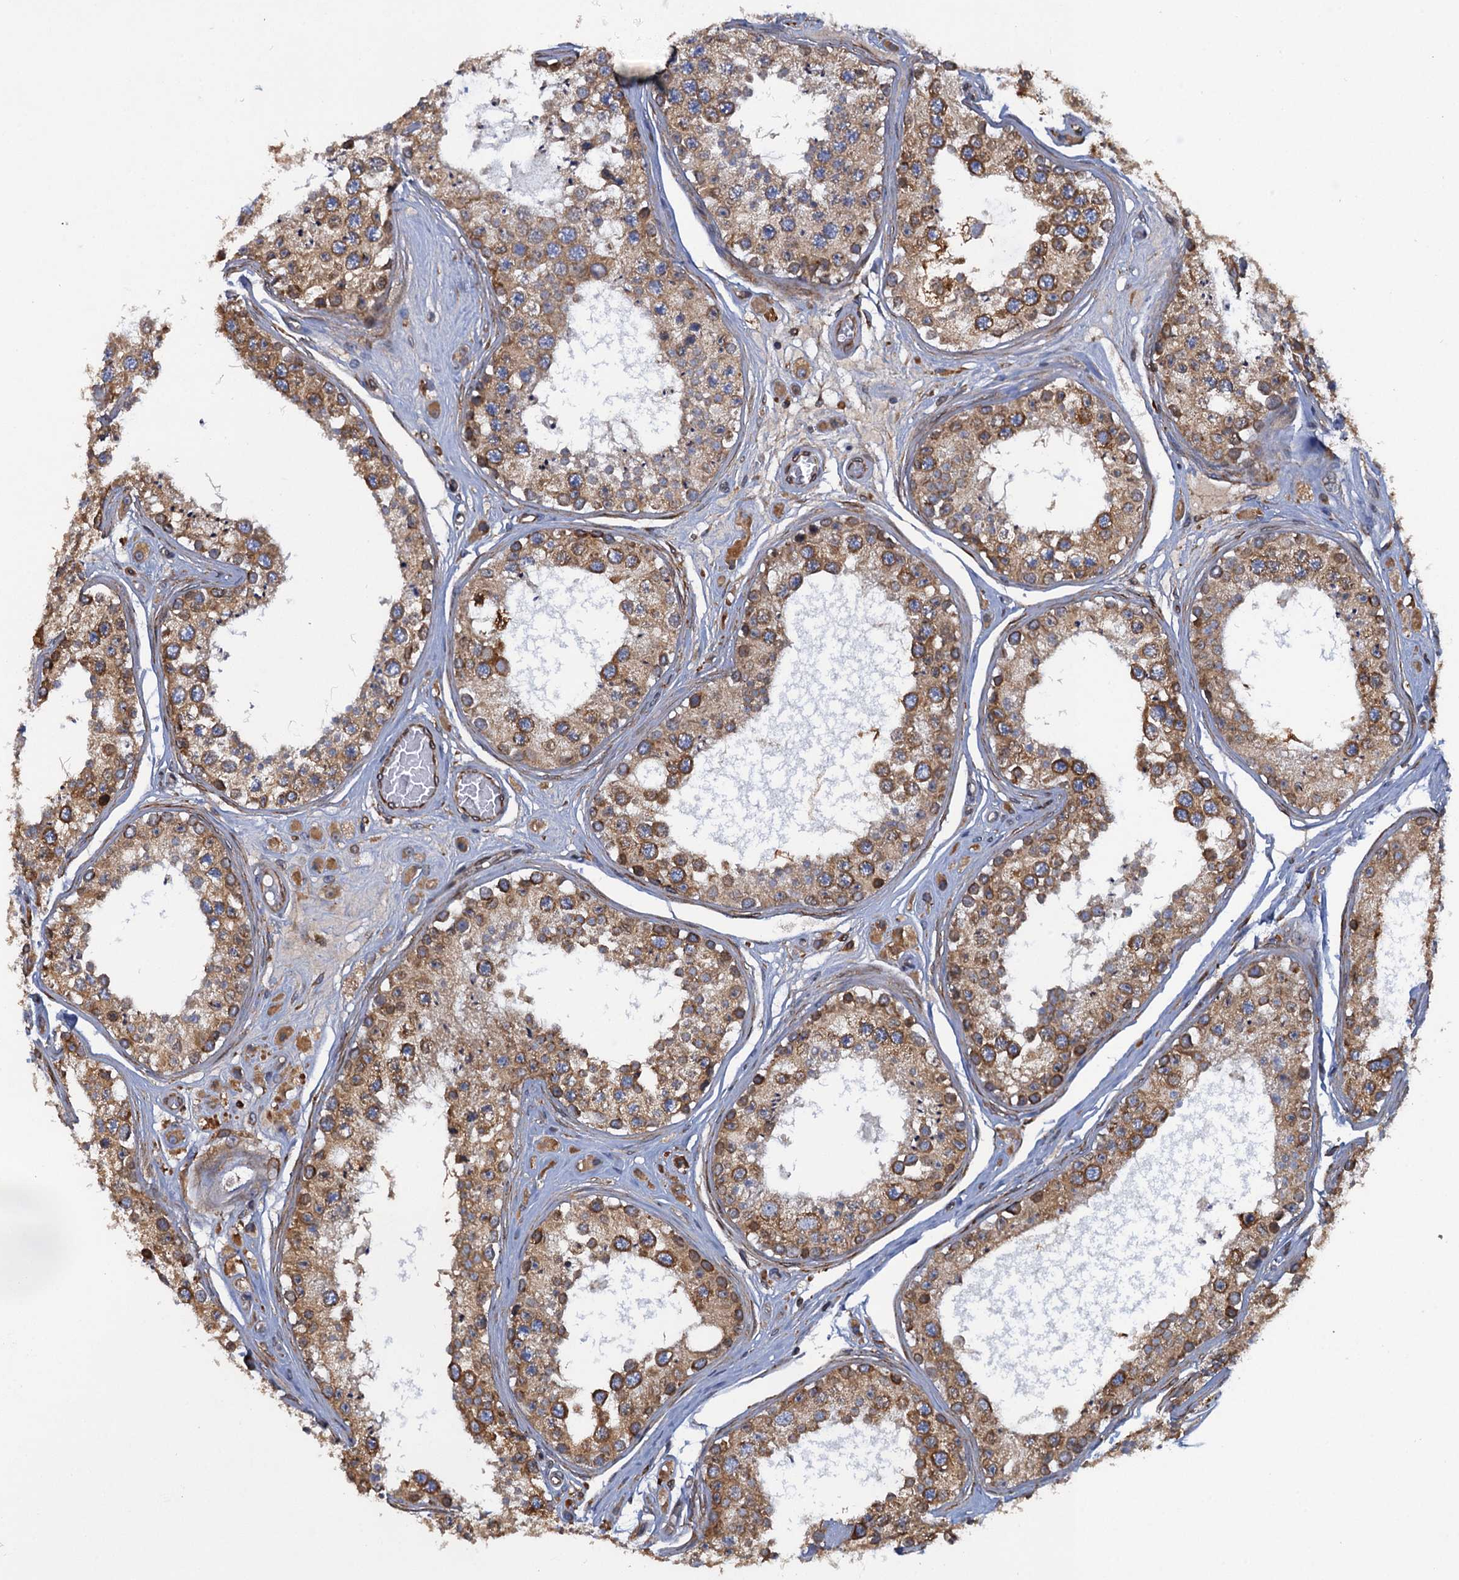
{"staining": {"intensity": "moderate", "quantity": ">75%", "location": "cytoplasmic/membranous"}, "tissue": "testis", "cell_type": "Cells in seminiferous ducts", "image_type": "normal", "snomed": [{"axis": "morphology", "description": "Normal tissue, NOS"}, {"axis": "topography", "description": "Testis"}], "caption": "Brown immunohistochemical staining in unremarkable testis exhibits moderate cytoplasmic/membranous expression in about >75% of cells in seminiferous ducts.", "gene": "ARMC5", "patient": {"sex": "male", "age": 25}}